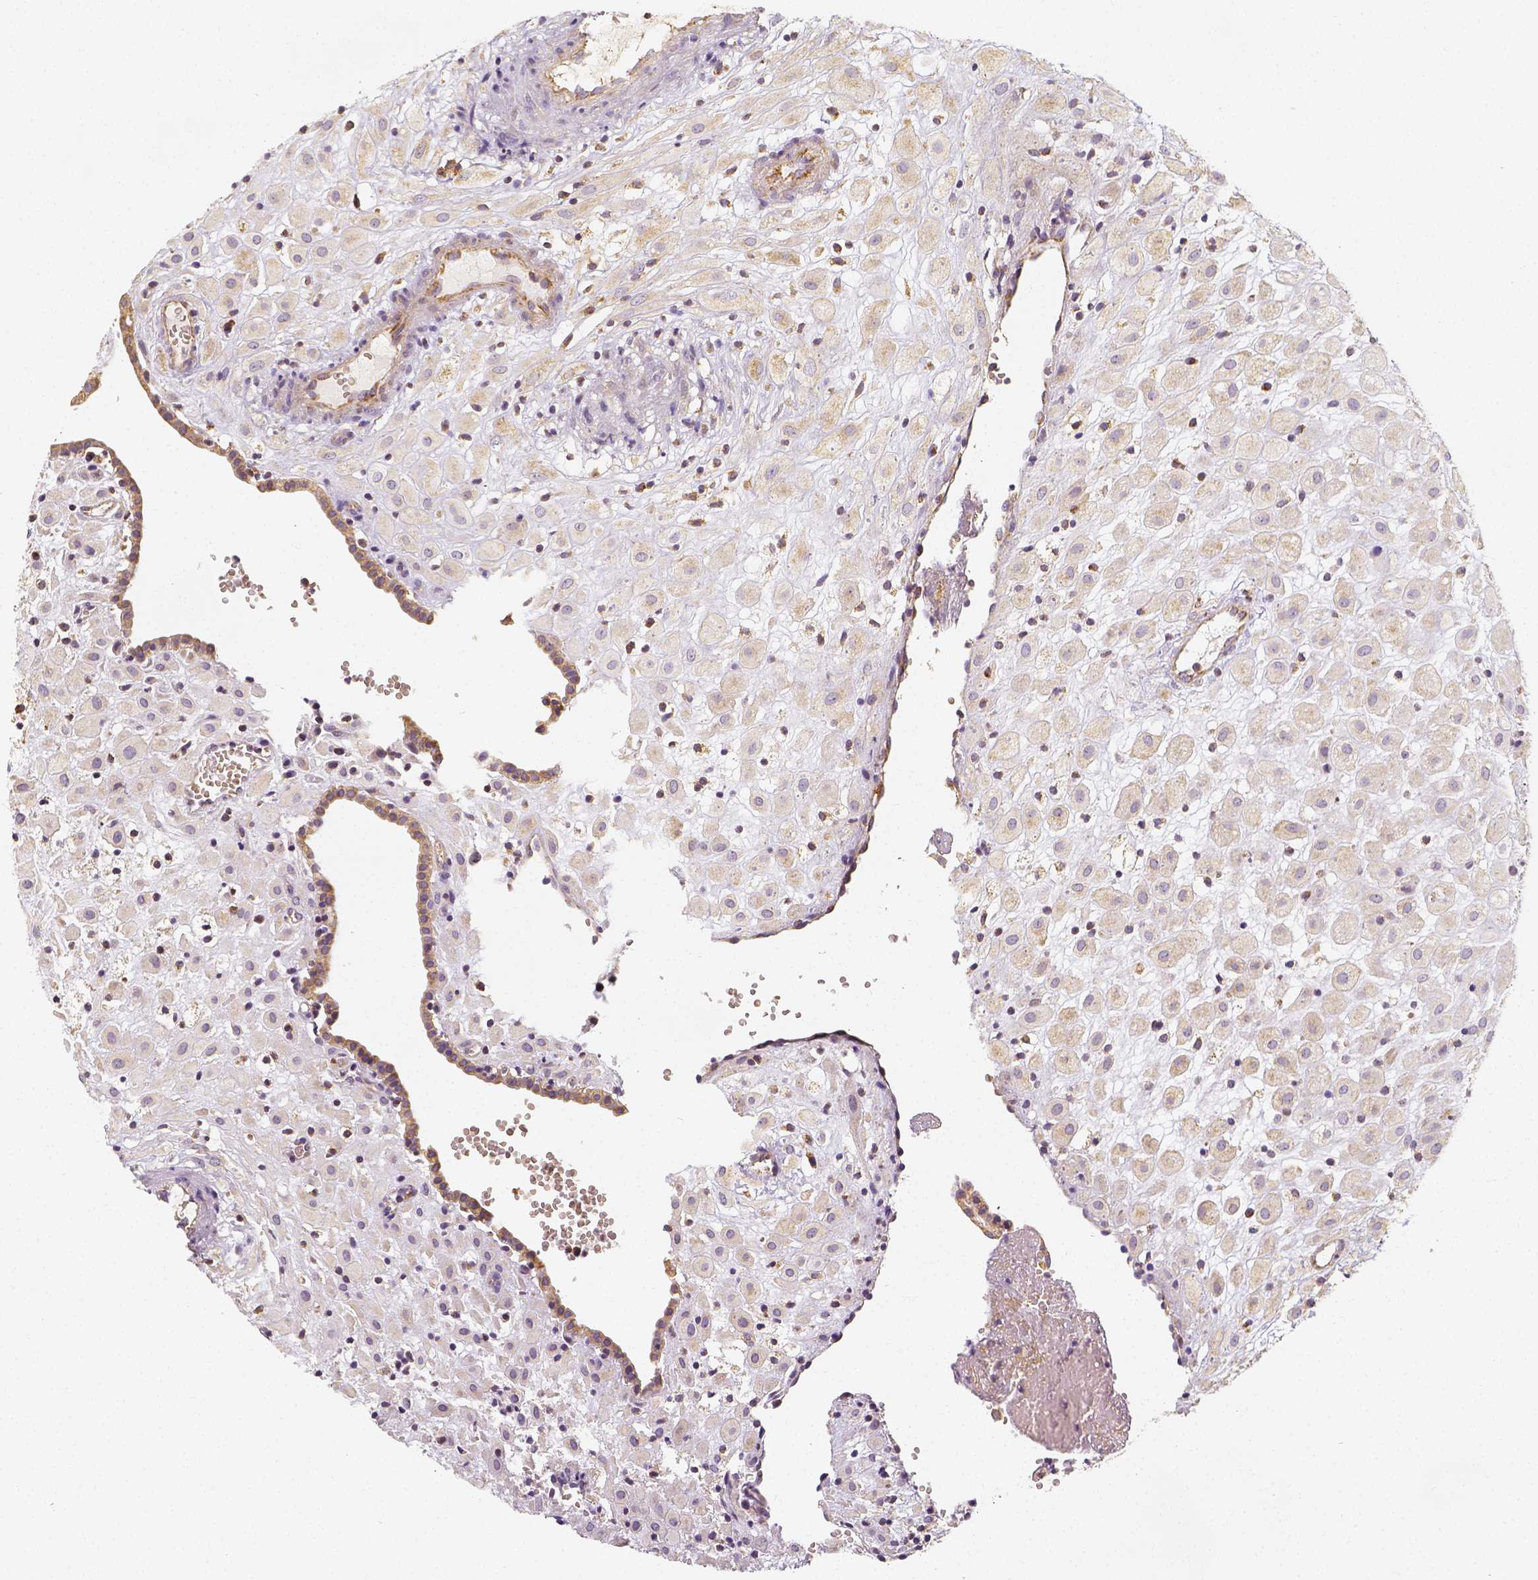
{"staining": {"intensity": "weak", "quantity": "<25%", "location": "cytoplasmic/membranous"}, "tissue": "placenta", "cell_type": "Decidual cells", "image_type": "normal", "snomed": [{"axis": "morphology", "description": "Normal tissue, NOS"}, {"axis": "topography", "description": "Placenta"}], "caption": "A photomicrograph of placenta stained for a protein shows no brown staining in decidual cells. The staining was performed using DAB (3,3'-diaminobenzidine) to visualize the protein expression in brown, while the nuclei were stained in blue with hematoxylin (Magnification: 20x).", "gene": "PGAM5", "patient": {"sex": "female", "age": 24}}